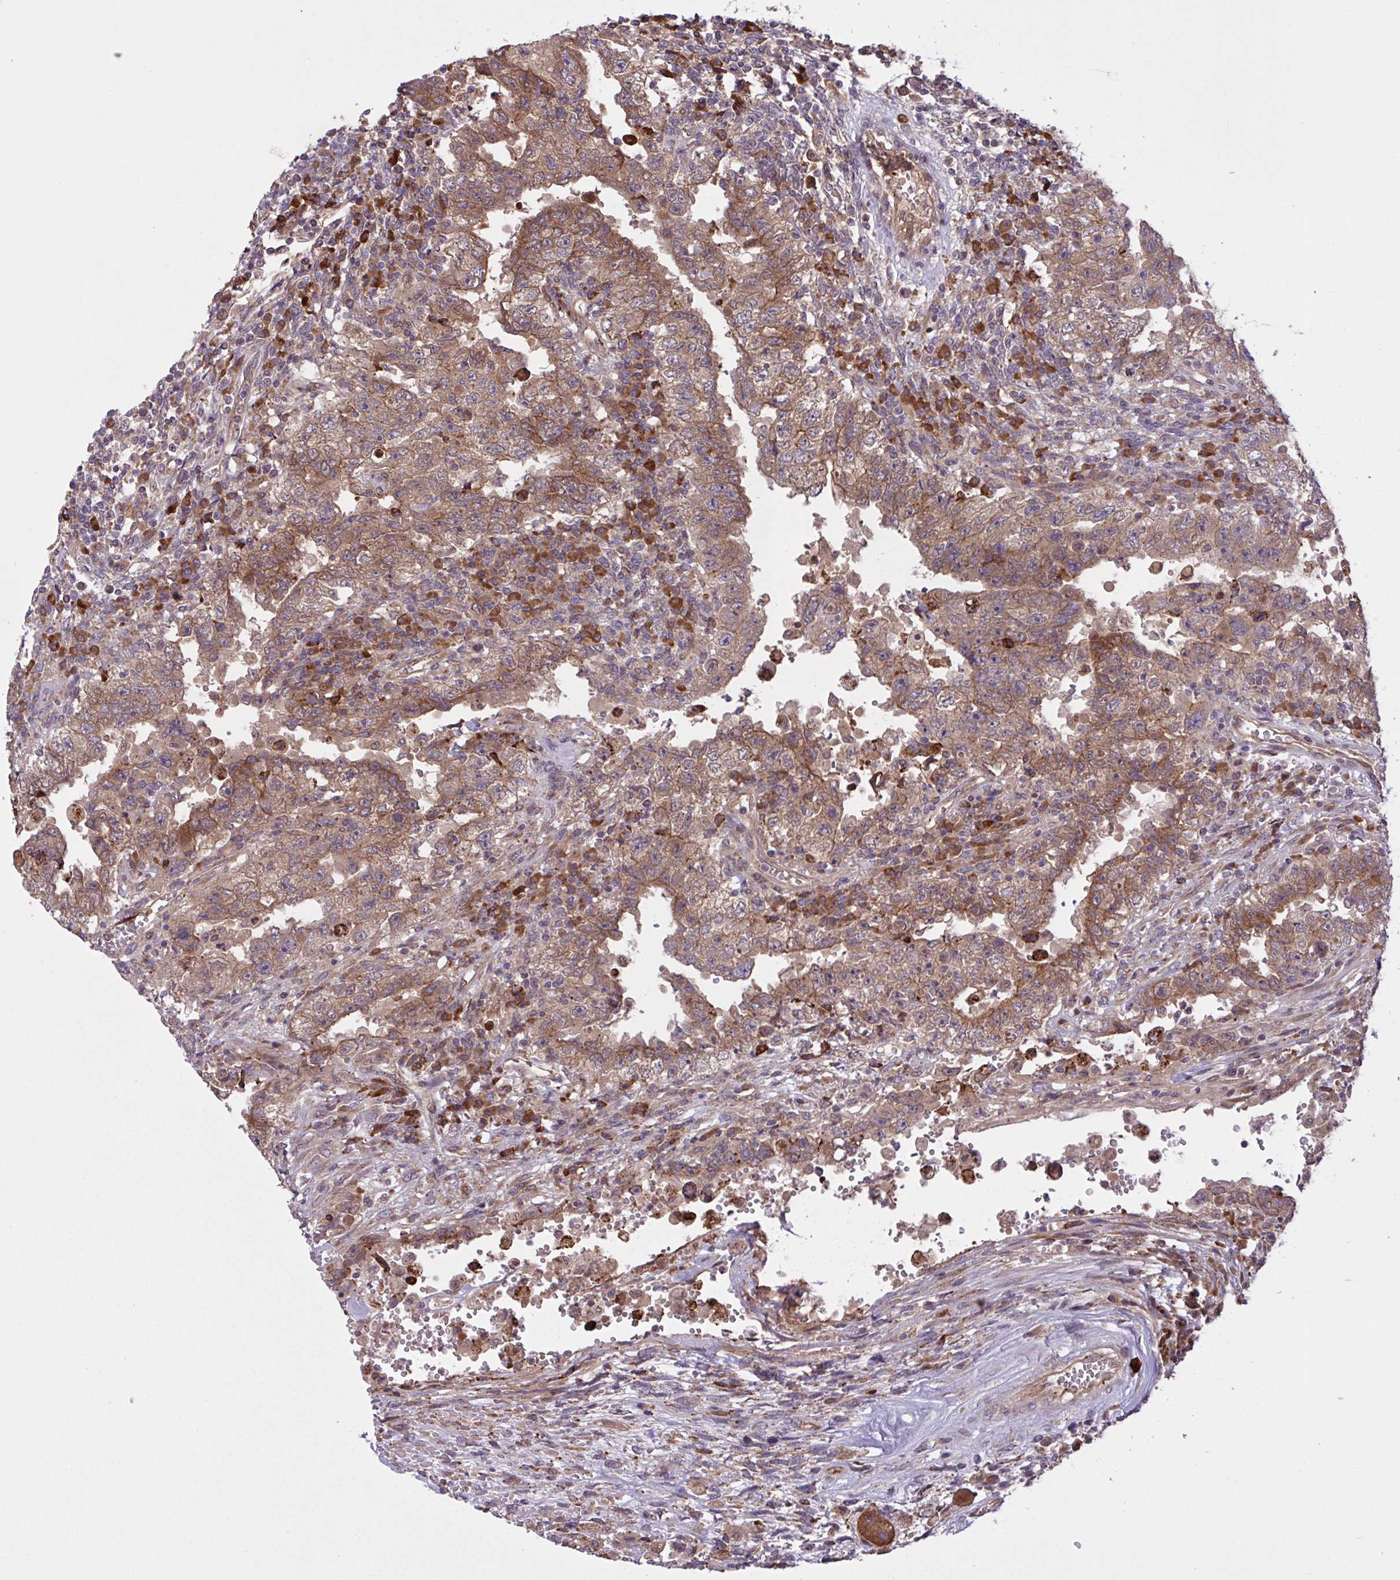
{"staining": {"intensity": "moderate", "quantity": ">75%", "location": "cytoplasmic/membranous"}, "tissue": "testis cancer", "cell_type": "Tumor cells", "image_type": "cancer", "snomed": [{"axis": "morphology", "description": "Carcinoma, Embryonal, NOS"}, {"axis": "topography", "description": "Testis"}], "caption": "Brown immunohistochemical staining in human embryonal carcinoma (testis) demonstrates moderate cytoplasmic/membranous positivity in approximately >75% of tumor cells.", "gene": "INTS10", "patient": {"sex": "male", "age": 26}}